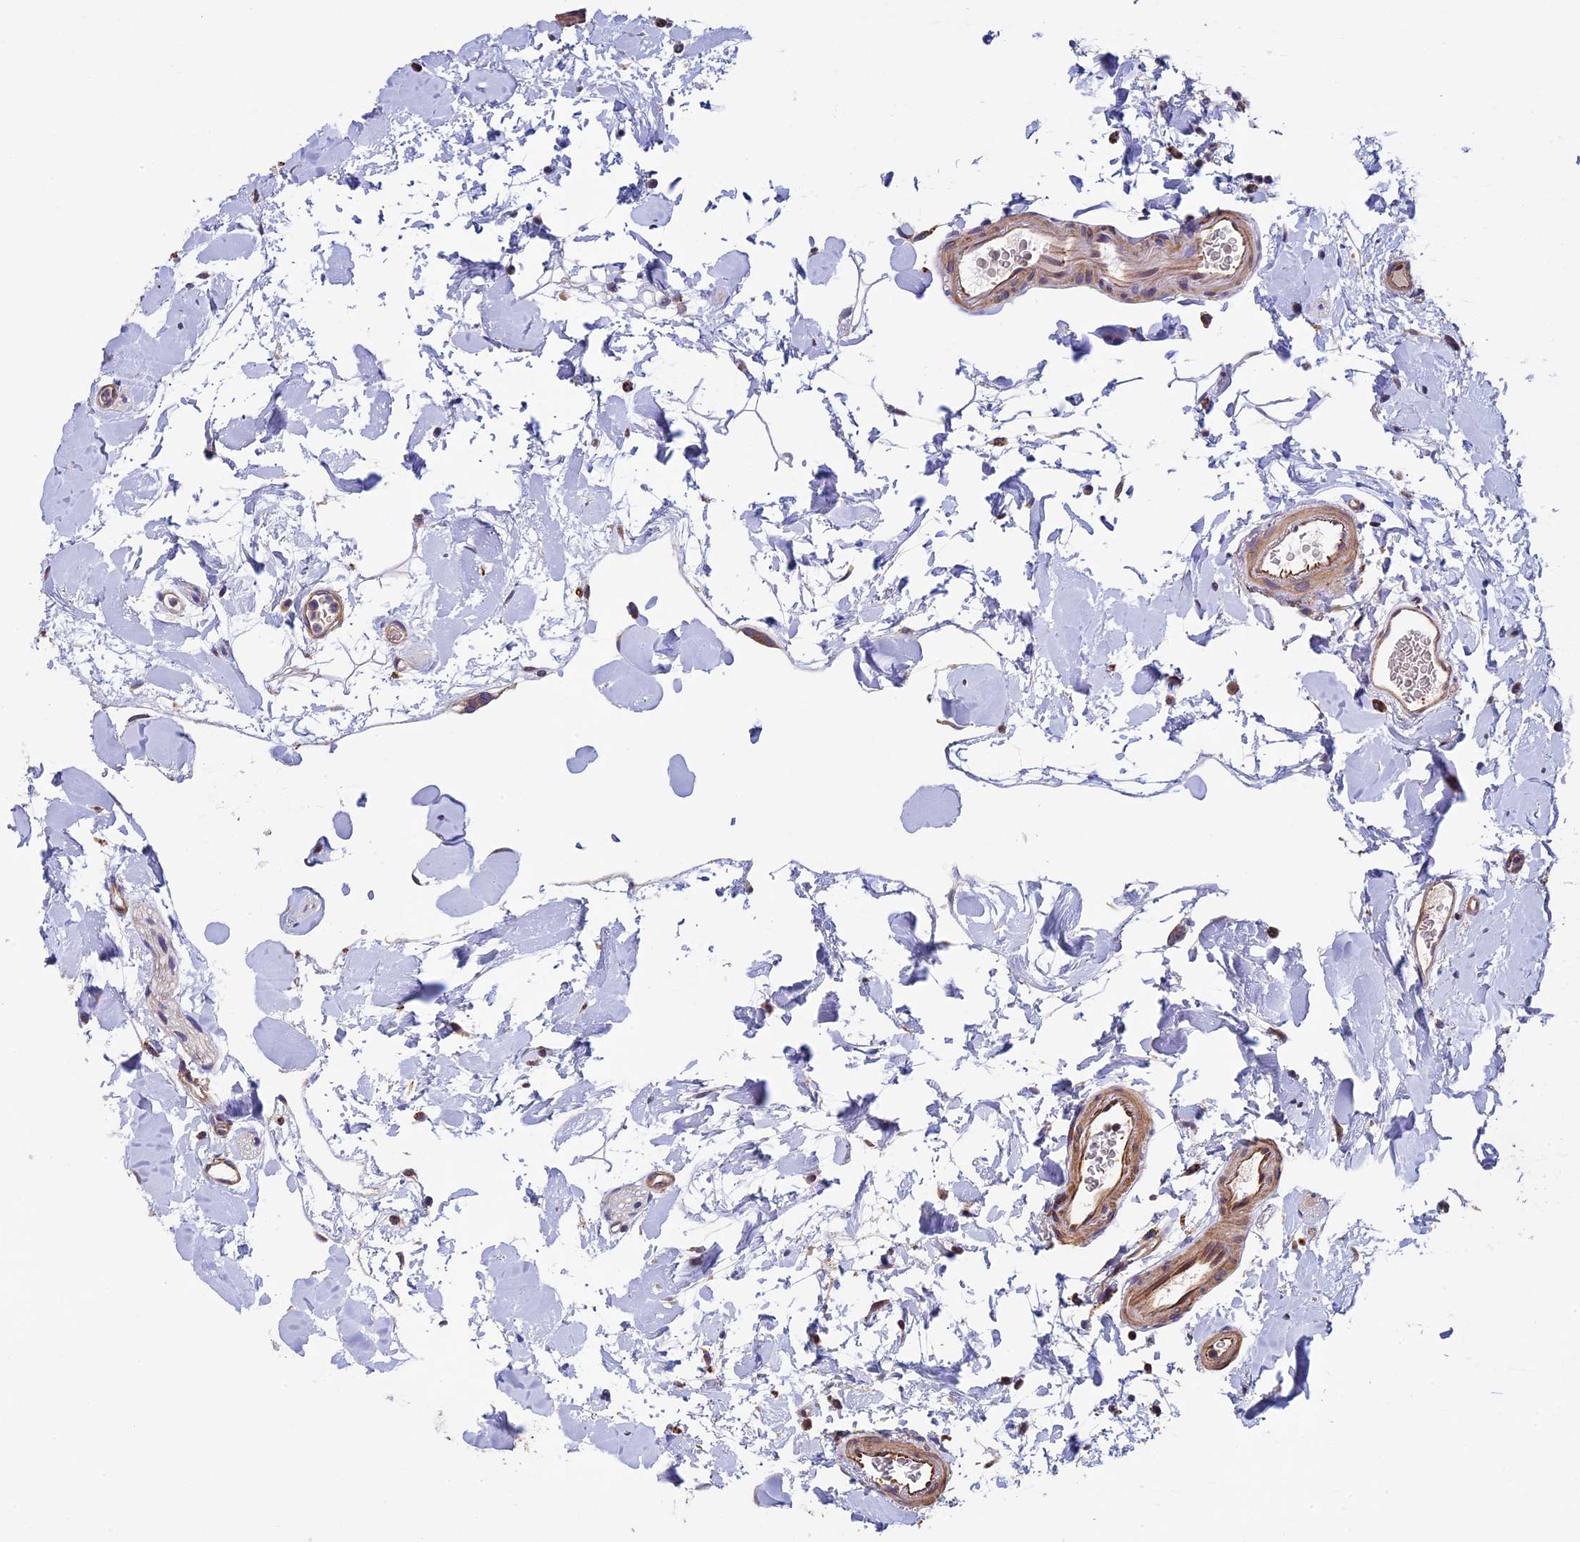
{"staining": {"intensity": "moderate", "quantity": ">75%", "location": "cytoplasmic/membranous"}, "tissue": "colon", "cell_type": "Endothelial cells", "image_type": "normal", "snomed": [{"axis": "morphology", "description": "Normal tissue, NOS"}, {"axis": "topography", "description": "Colon"}], "caption": "A medium amount of moderate cytoplasmic/membranous expression is identified in about >75% of endothelial cells in benign colon. (DAB = brown stain, brightfield microscopy at high magnification).", "gene": "SLC9A5", "patient": {"sex": "male", "age": 75}}